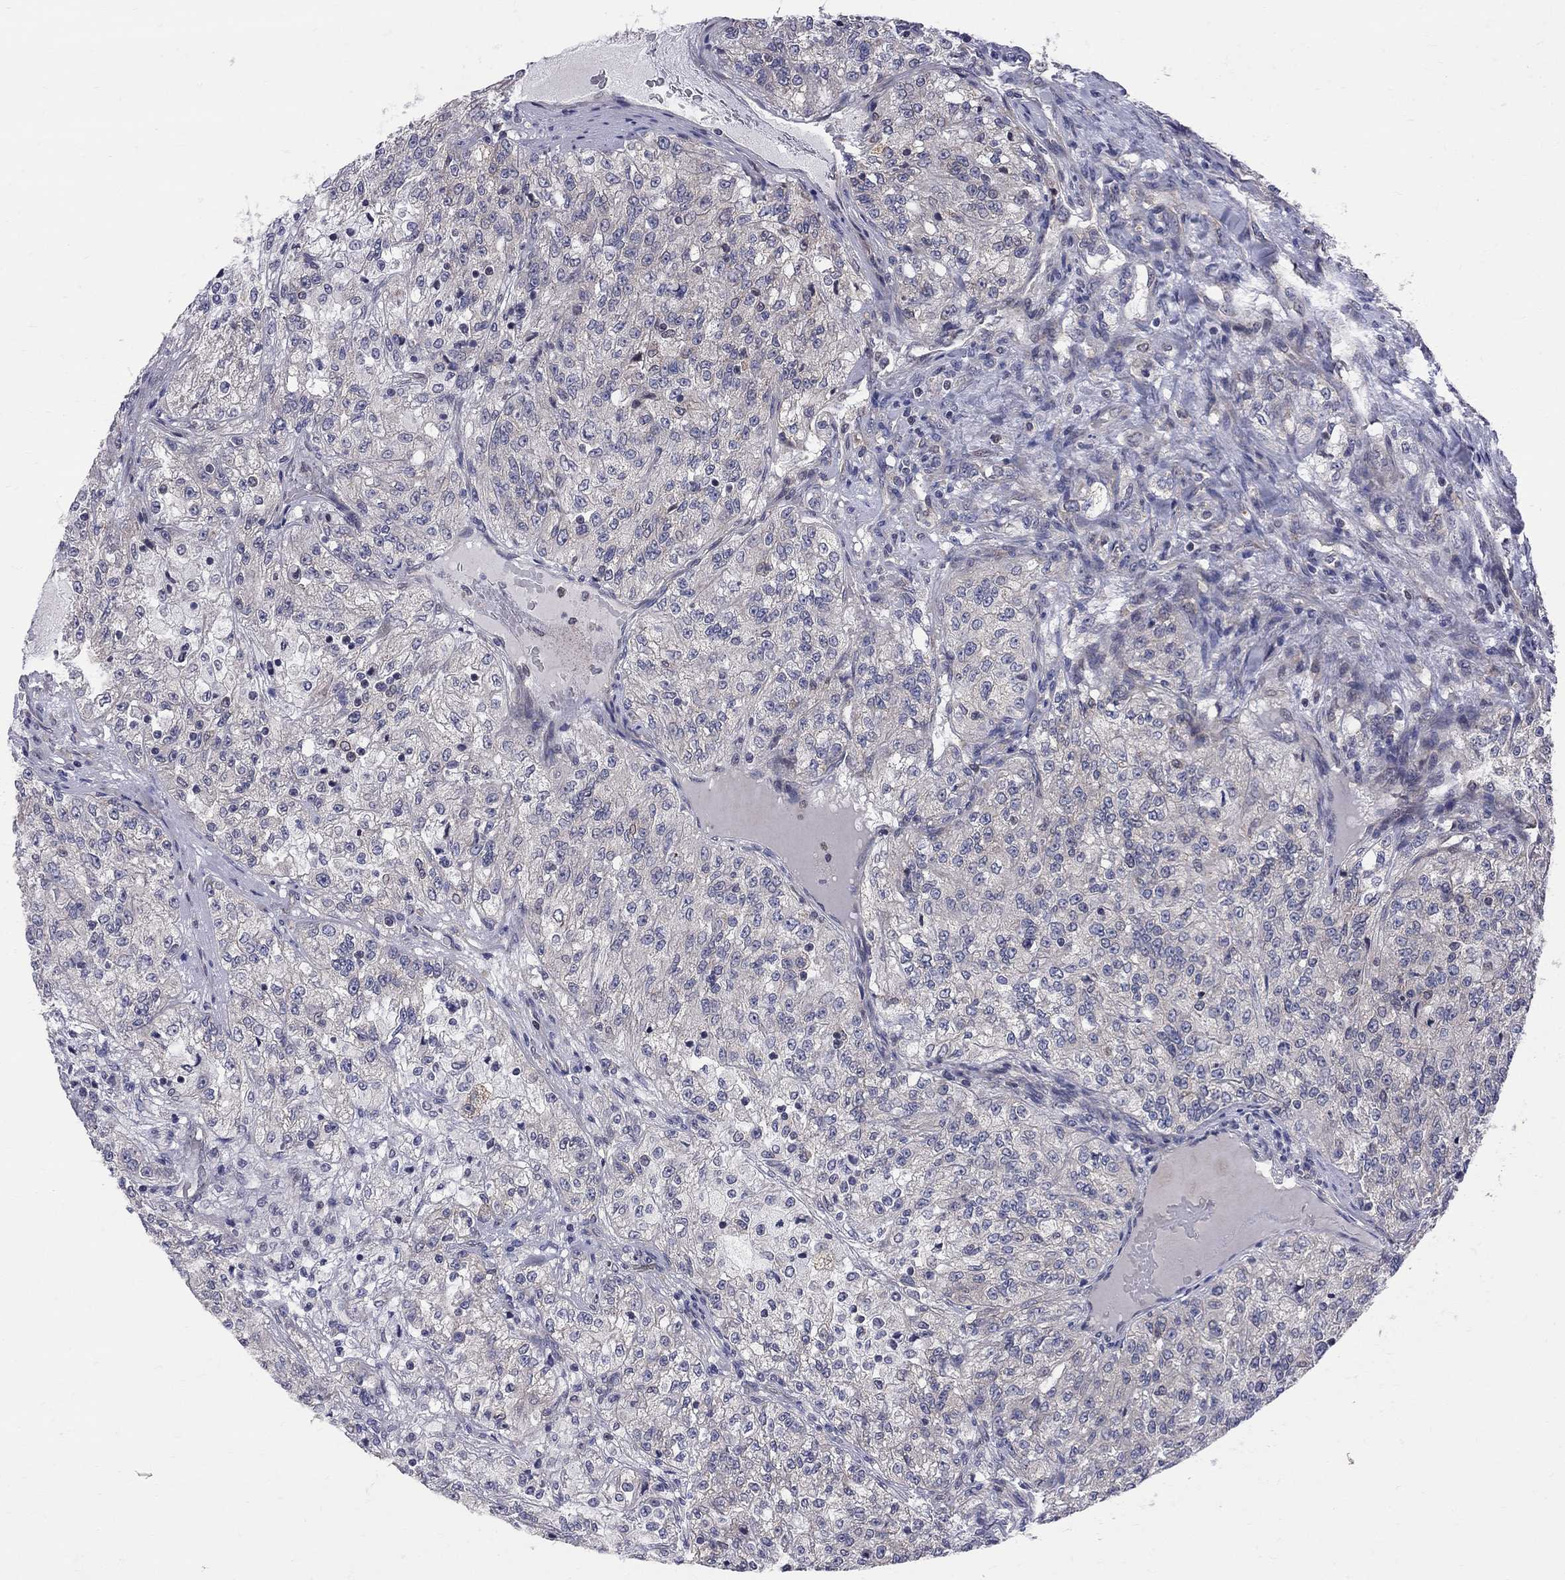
{"staining": {"intensity": "weak", "quantity": "25%-75%", "location": "cytoplasmic/membranous"}, "tissue": "renal cancer", "cell_type": "Tumor cells", "image_type": "cancer", "snomed": [{"axis": "morphology", "description": "Adenocarcinoma, NOS"}, {"axis": "topography", "description": "Kidney"}], "caption": "The histopathology image shows immunohistochemical staining of adenocarcinoma (renal). There is weak cytoplasmic/membranous expression is identified in approximately 25%-75% of tumor cells. The staining was performed using DAB to visualize the protein expression in brown, while the nuclei were stained in blue with hematoxylin (Magnification: 20x).", "gene": "CNOT11", "patient": {"sex": "female", "age": 63}}